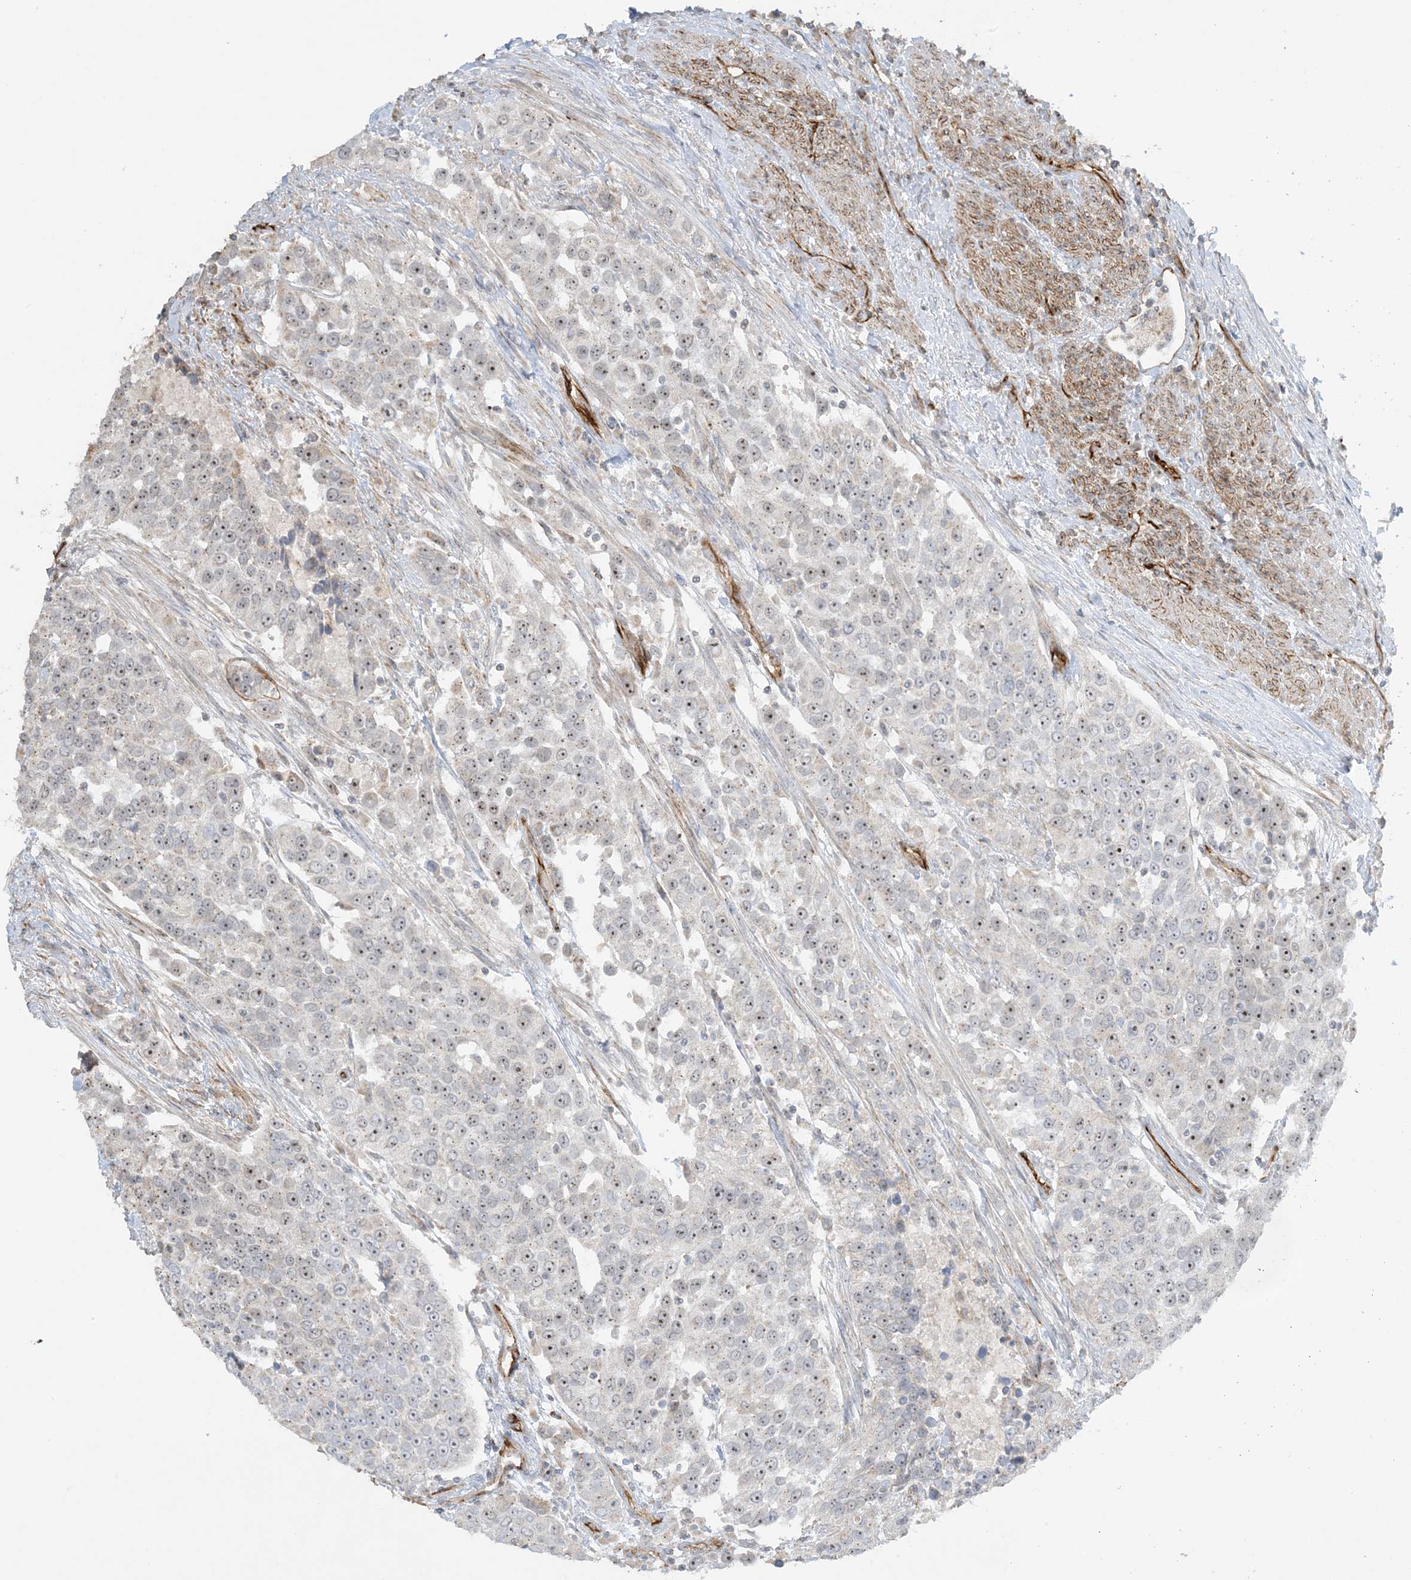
{"staining": {"intensity": "weak", "quantity": ">75%", "location": "nuclear"}, "tissue": "urothelial cancer", "cell_type": "Tumor cells", "image_type": "cancer", "snomed": [{"axis": "morphology", "description": "Urothelial carcinoma, High grade"}, {"axis": "topography", "description": "Urinary bladder"}], "caption": "Urothelial cancer stained with a brown dye shows weak nuclear positive expression in approximately >75% of tumor cells.", "gene": "AGA", "patient": {"sex": "female", "age": 80}}